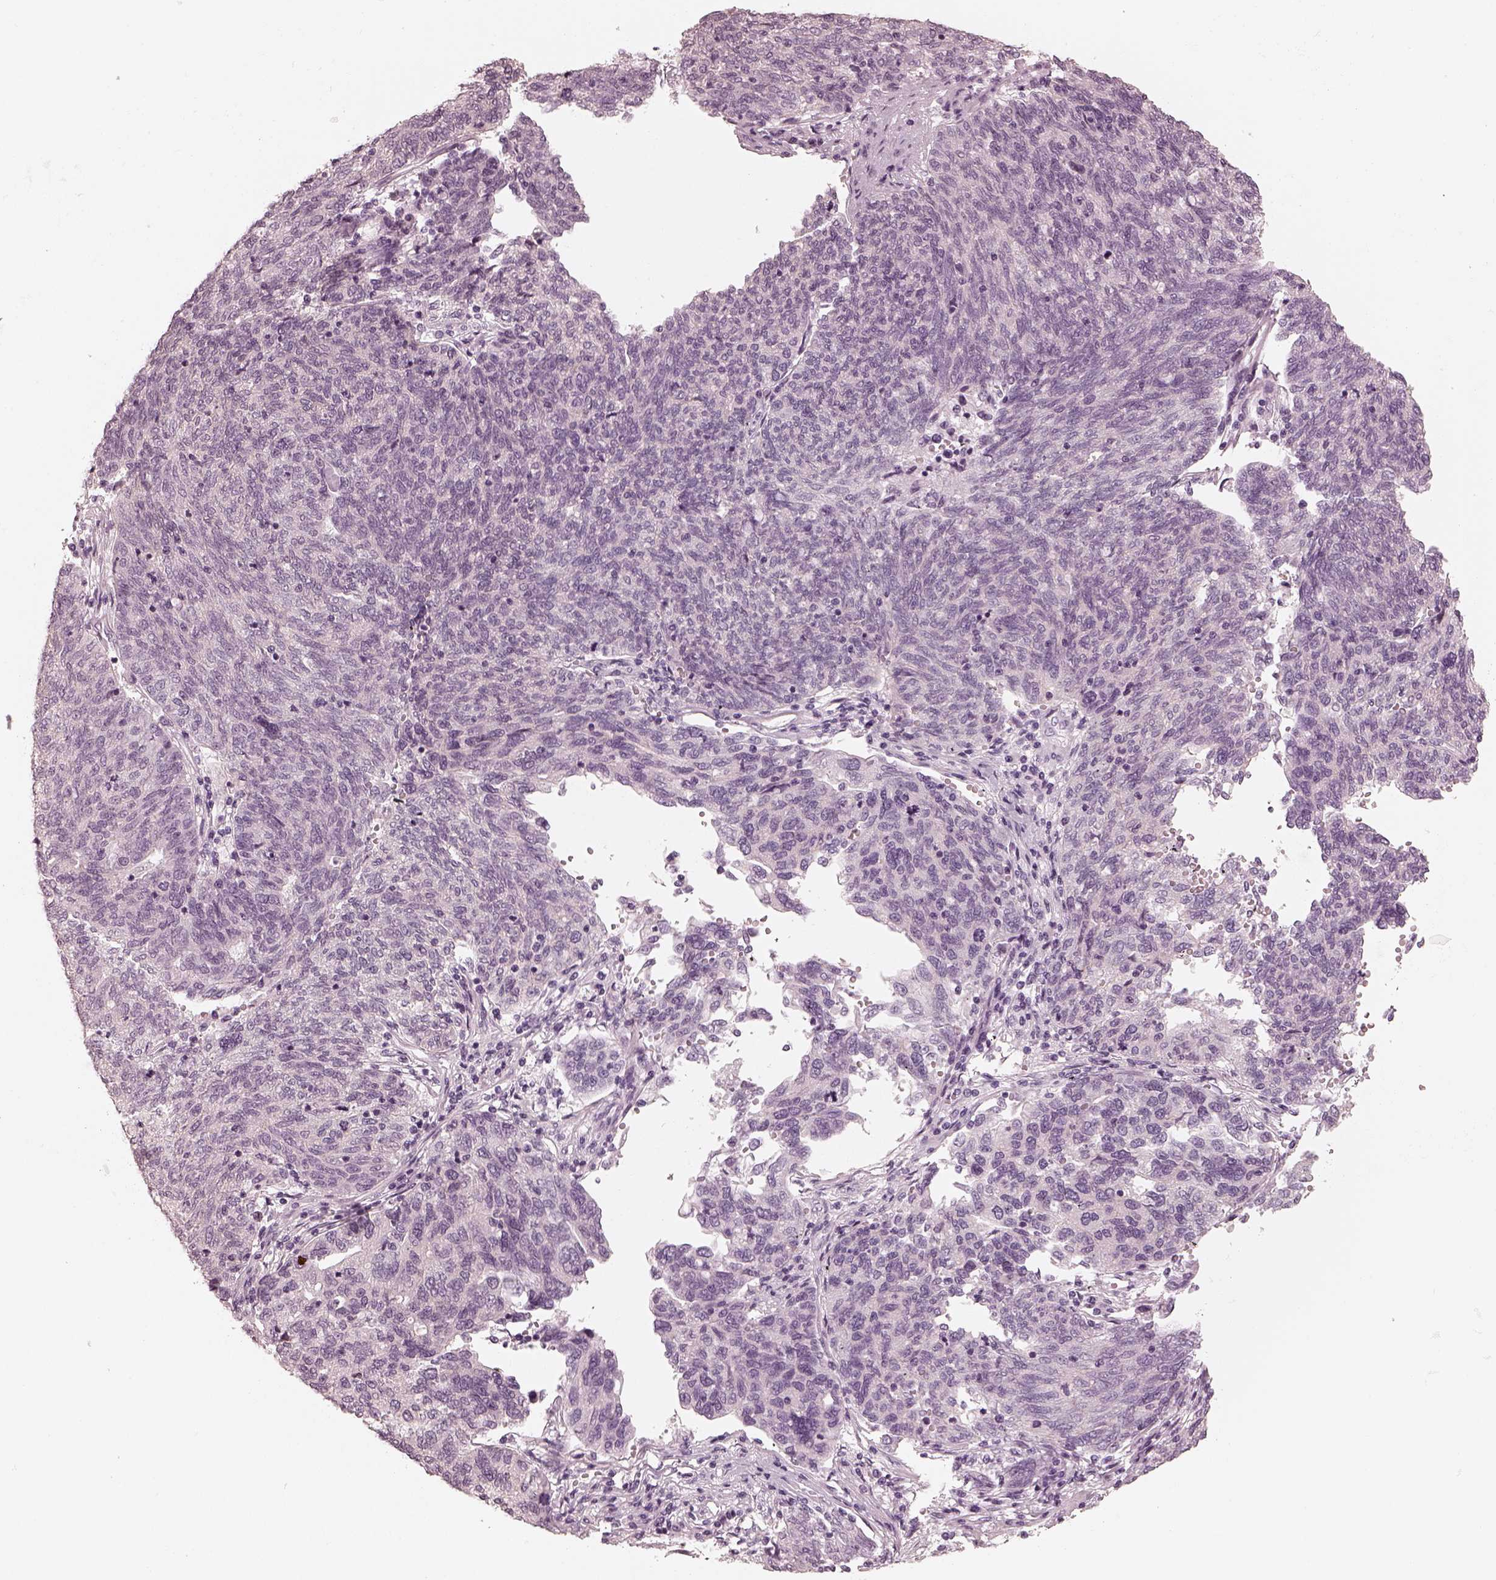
{"staining": {"intensity": "negative", "quantity": "none", "location": "none"}, "tissue": "ovarian cancer", "cell_type": "Tumor cells", "image_type": "cancer", "snomed": [{"axis": "morphology", "description": "Carcinoma, endometroid"}, {"axis": "topography", "description": "Ovary"}], "caption": "The photomicrograph displays no staining of tumor cells in endometroid carcinoma (ovarian).", "gene": "CALR3", "patient": {"sex": "female", "age": 58}}